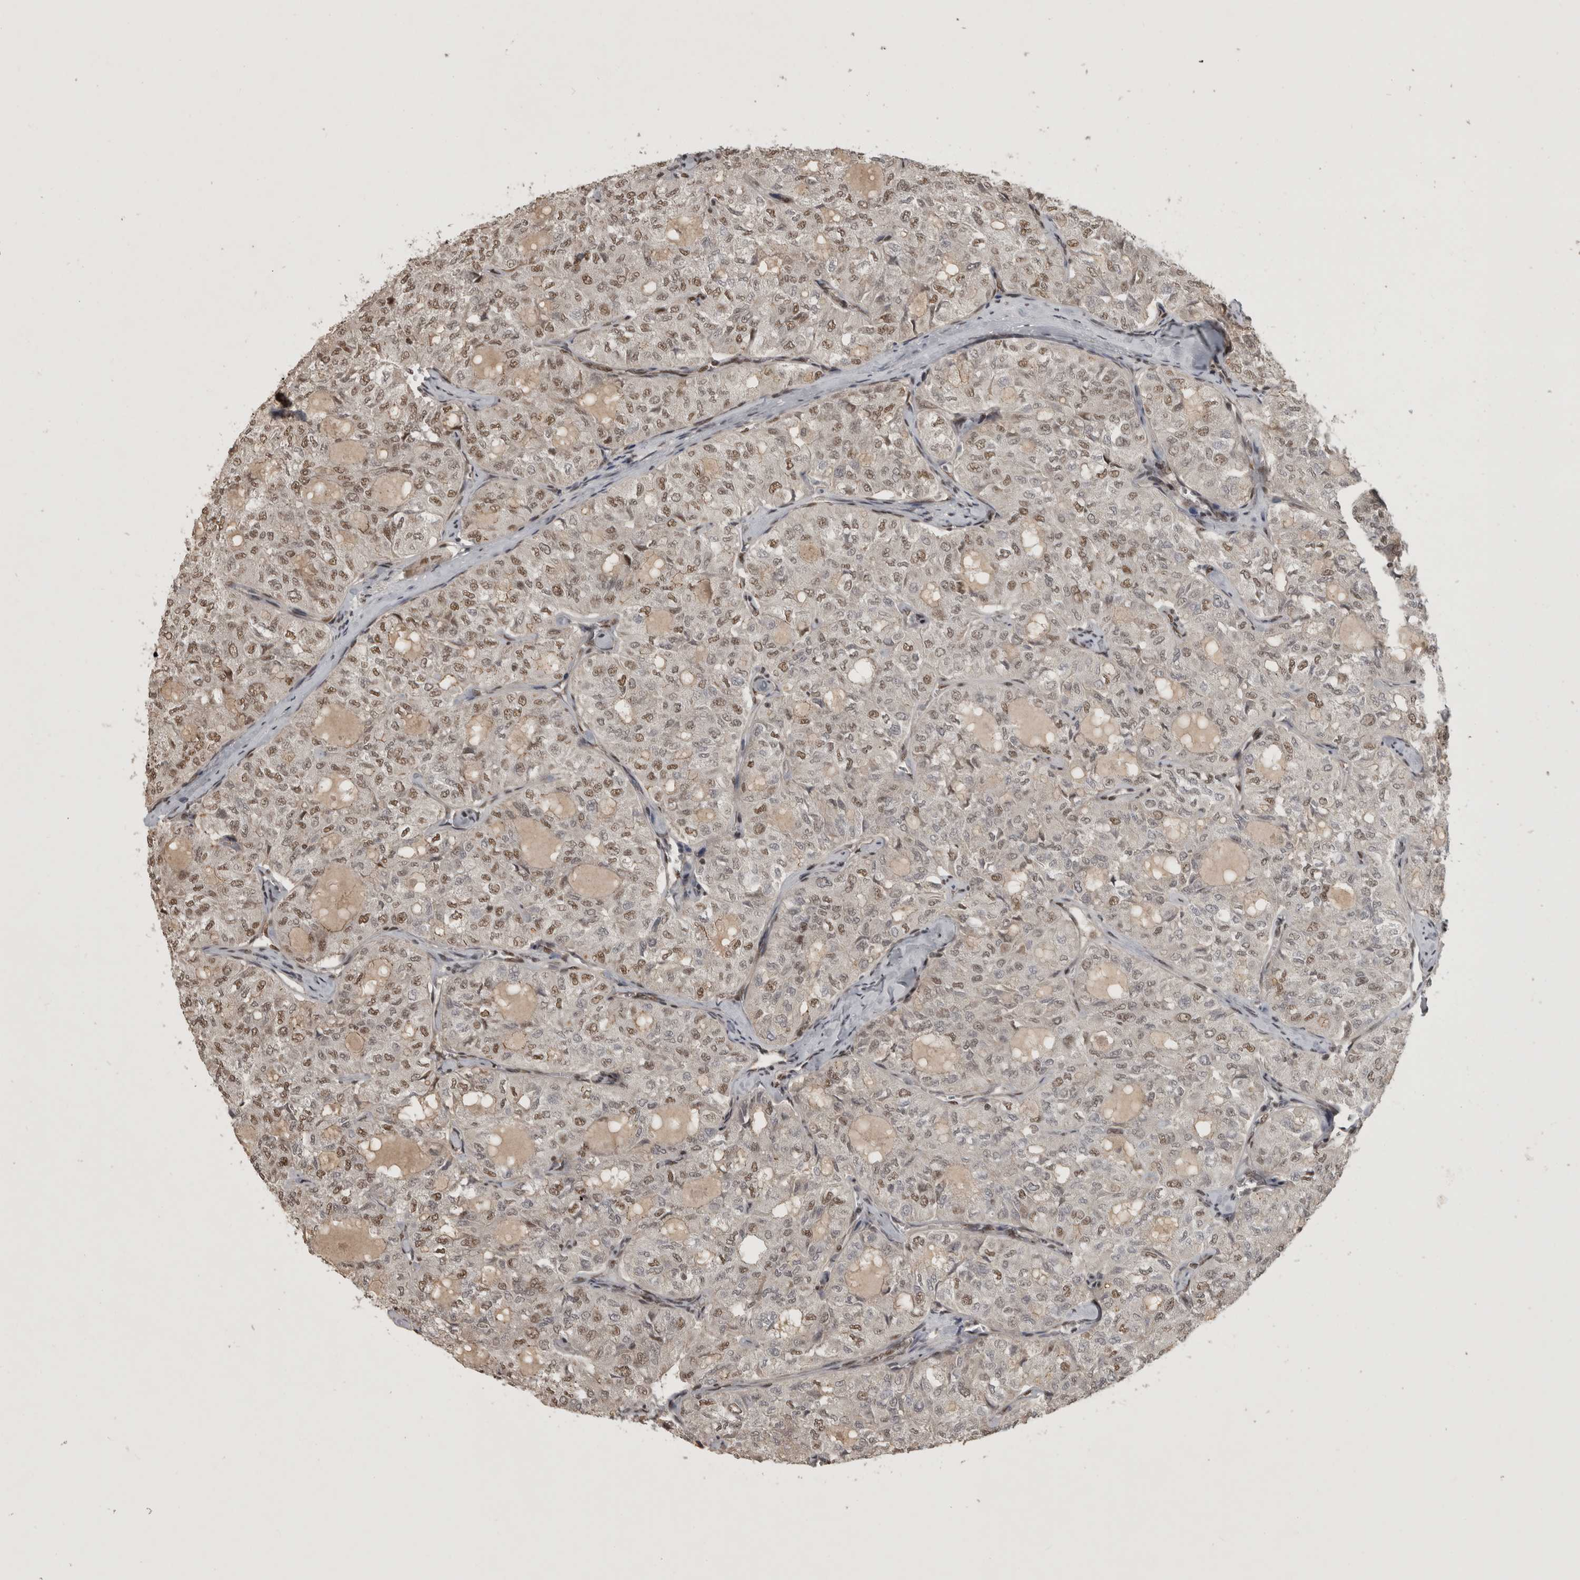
{"staining": {"intensity": "moderate", "quantity": ">75%", "location": "nuclear"}, "tissue": "thyroid cancer", "cell_type": "Tumor cells", "image_type": "cancer", "snomed": [{"axis": "morphology", "description": "Follicular adenoma carcinoma, NOS"}, {"axis": "topography", "description": "Thyroid gland"}], "caption": "Immunohistochemical staining of thyroid cancer (follicular adenoma carcinoma) displays medium levels of moderate nuclear positivity in approximately >75% of tumor cells.", "gene": "CBLL1", "patient": {"sex": "male", "age": 75}}